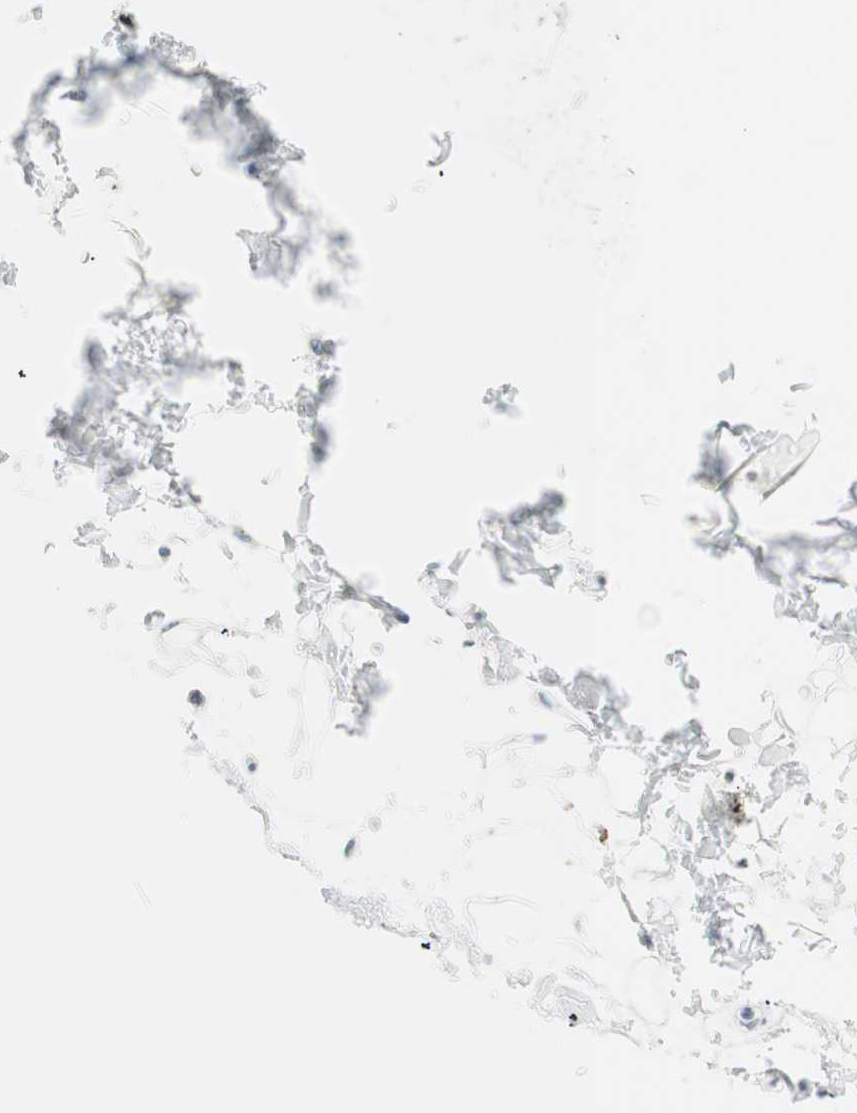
{"staining": {"intensity": "negative", "quantity": "none", "location": "none"}, "tissue": "adipose tissue", "cell_type": "Adipocytes", "image_type": "normal", "snomed": [{"axis": "morphology", "description": "Normal tissue, NOS"}, {"axis": "topography", "description": "Soft tissue"}], "caption": "Adipocytes are negative for brown protein staining in normal adipose tissue. (Brightfield microscopy of DAB (3,3'-diaminobenzidine) IHC at high magnification).", "gene": "PTTG1", "patient": {"sex": "male", "age": 72}}